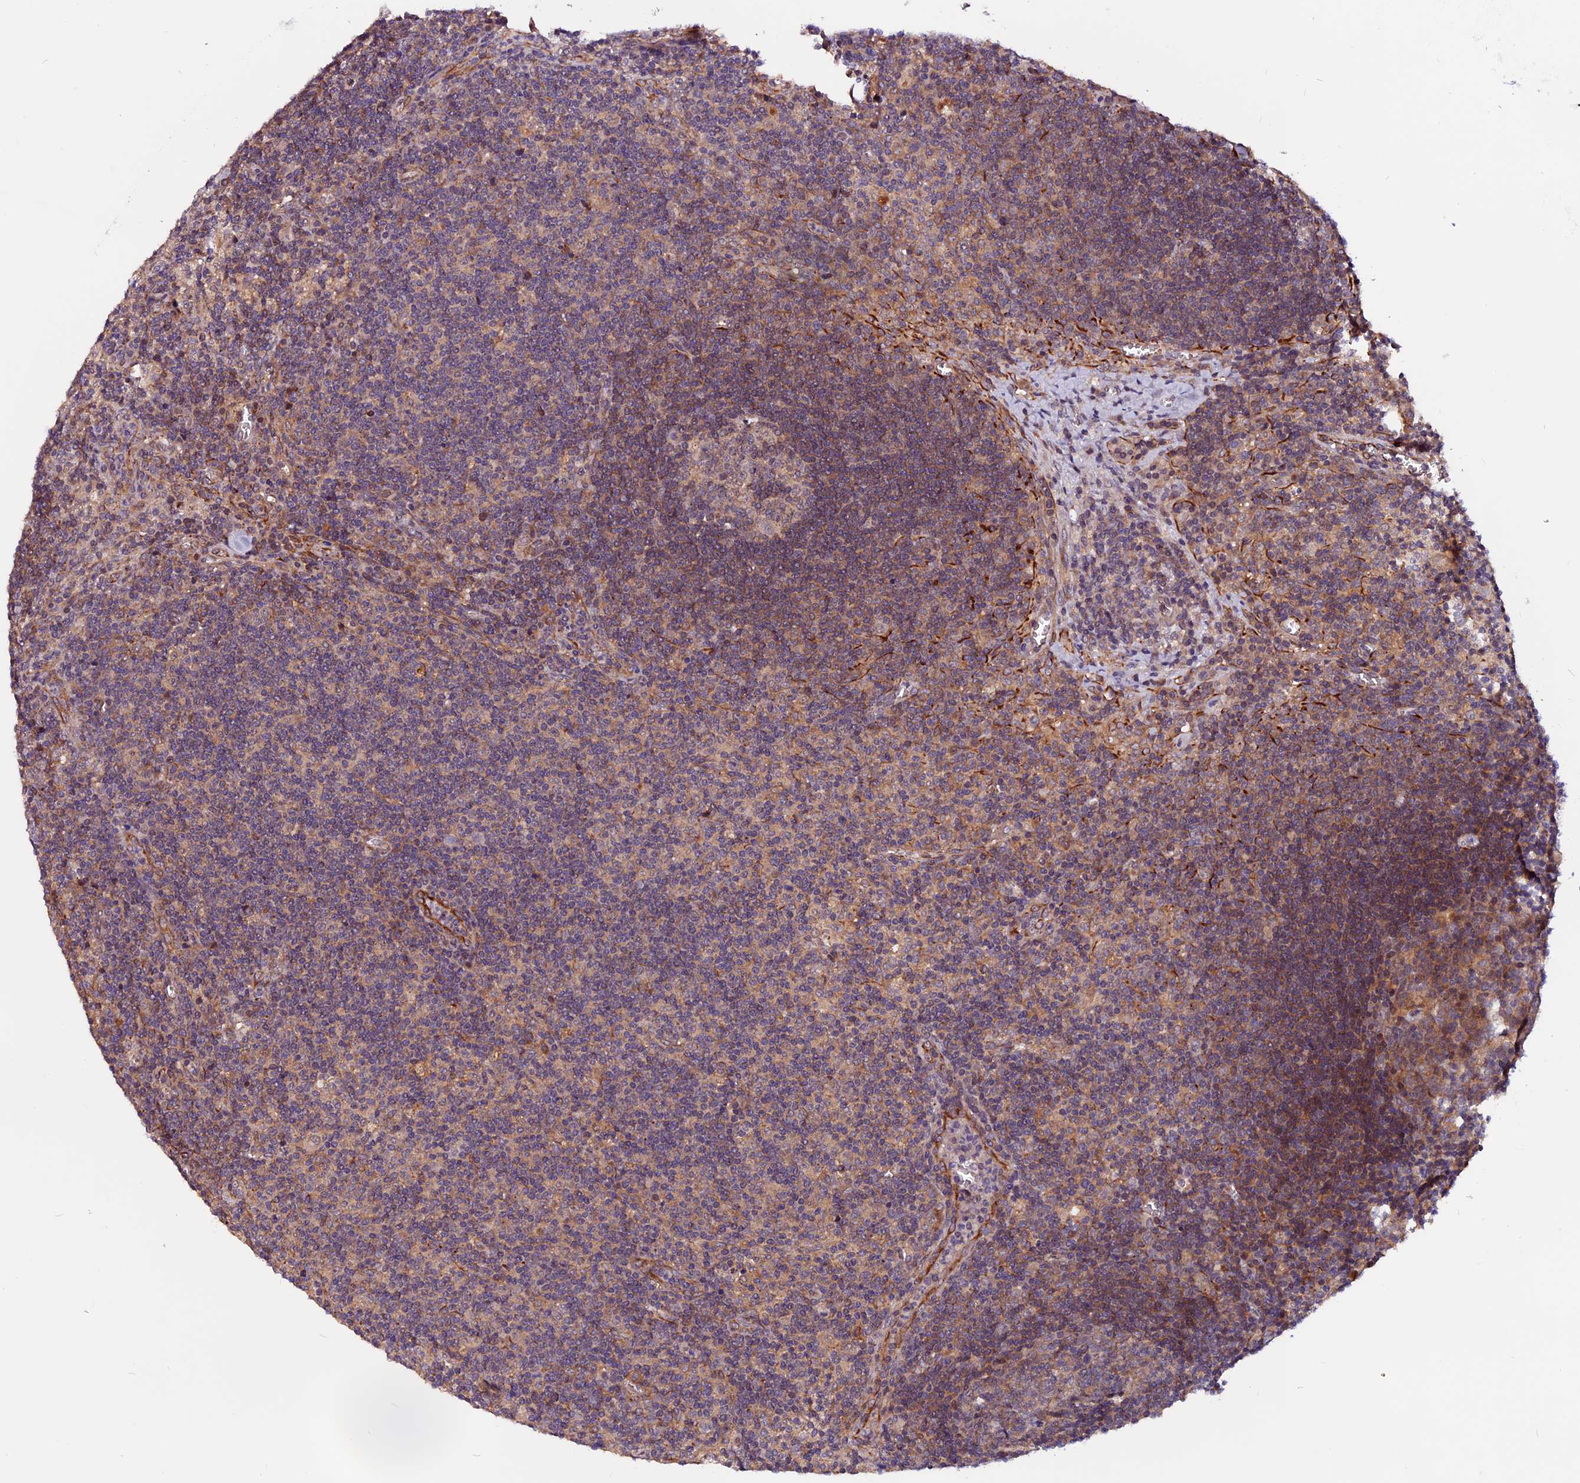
{"staining": {"intensity": "moderate", "quantity": "25%-75%", "location": "cytoplasmic/membranous"}, "tissue": "lymph node", "cell_type": "Germinal center cells", "image_type": "normal", "snomed": [{"axis": "morphology", "description": "Normal tissue, NOS"}, {"axis": "topography", "description": "Lymph node"}], "caption": "High-power microscopy captured an immunohistochemistry (IHC) micrograph of unremarkable lymph node, revealing moderate cytoplasmic/membranous expression in approximately 25%-75% of germinal center cells.", "gene": "RINL", "patient": {"sex": "male", "age": 58}}